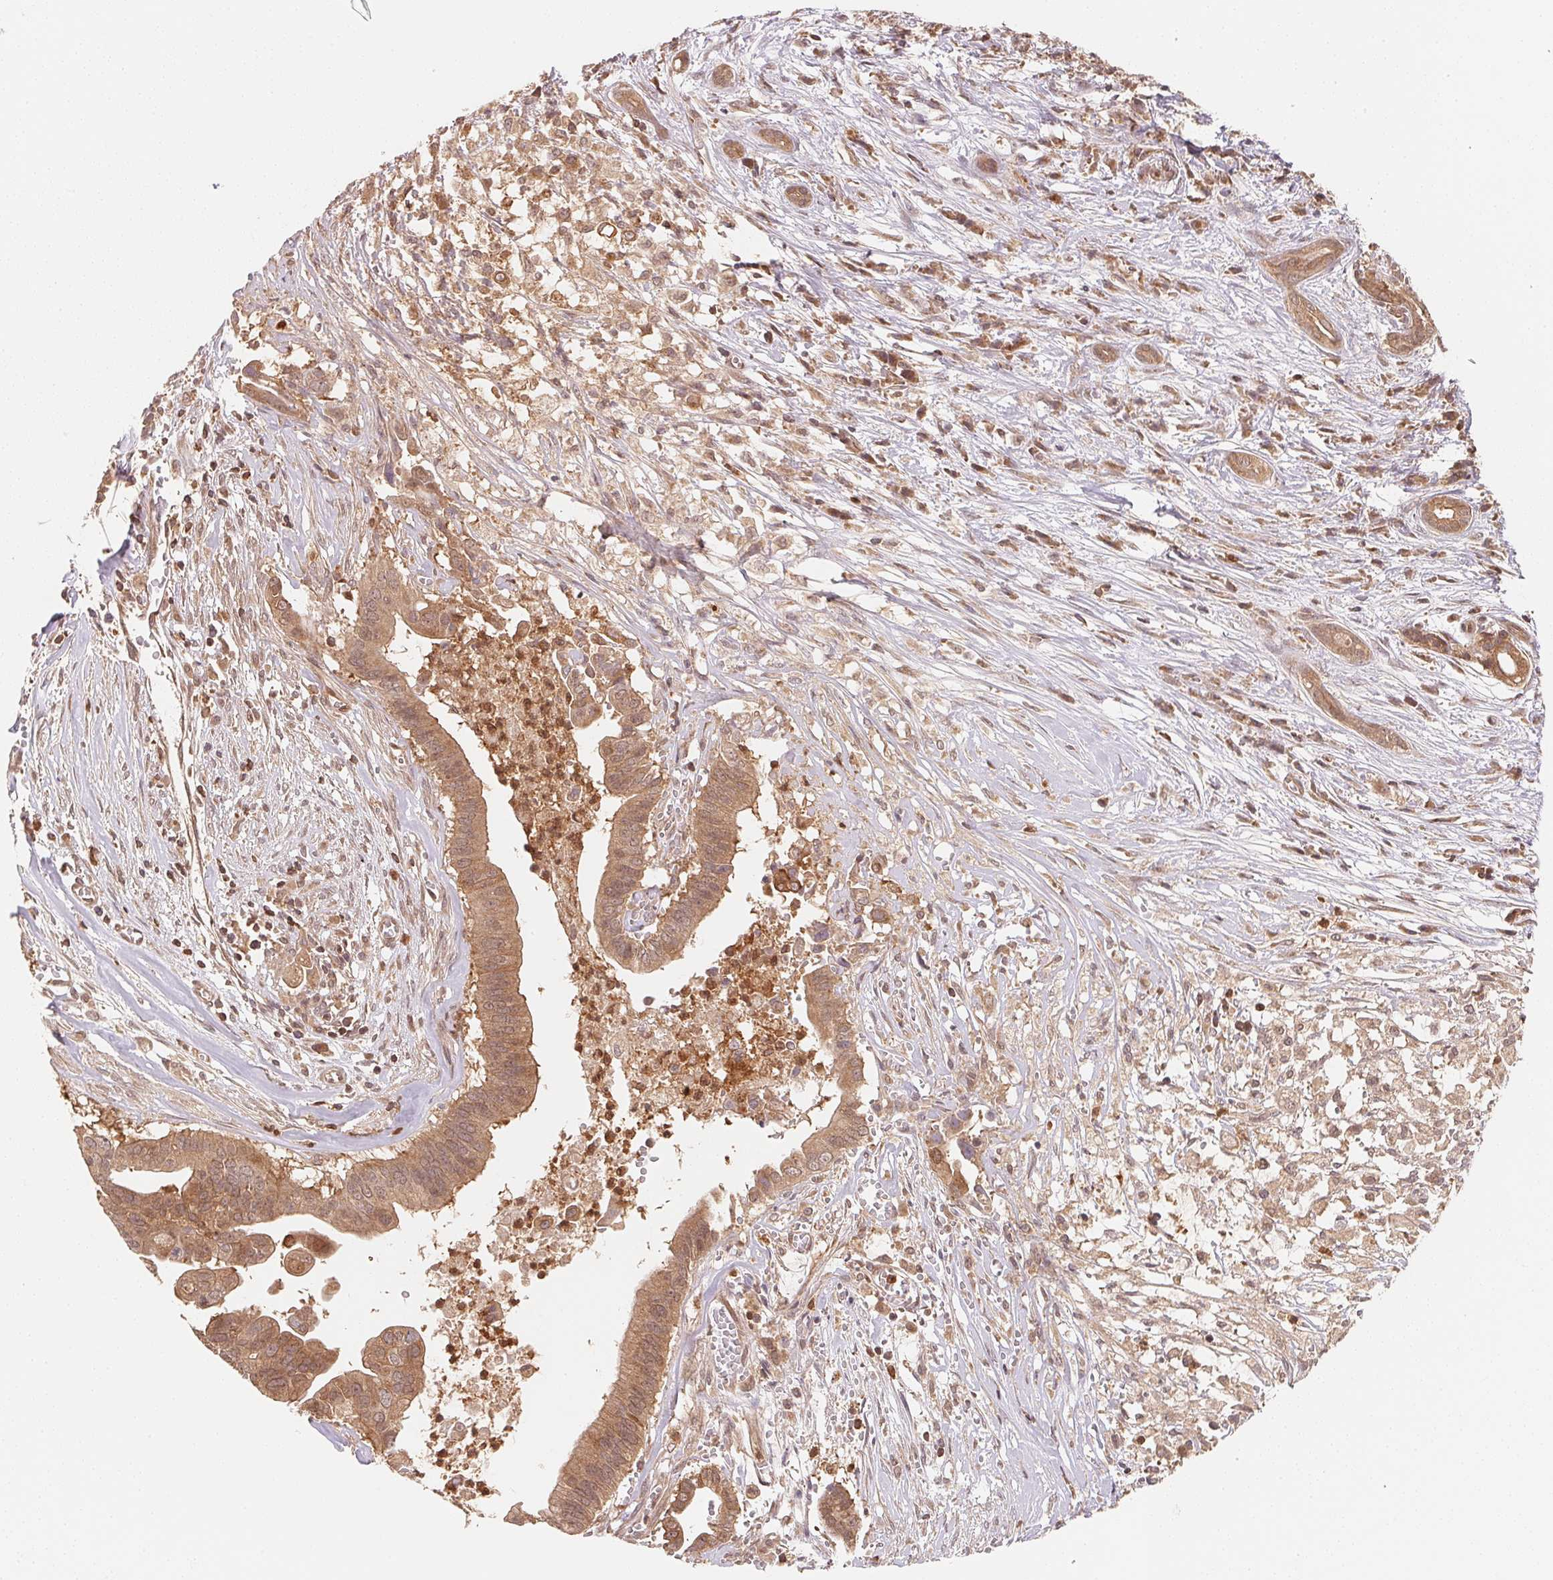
{"staining": {"intensity": "moderate", "quantity": ">75%", "location": "cytoplasmic/membranous"}, "tissue": "pancreatic cancer", "cell_type": "Tumor cells", "image_type": "cancer", "snomed": [{"axis": "morphology", "description": "Adenocarcinoma, NOS"}, {"axis": "topography", "description": "Pancreas"}], "caption": "DAB (3,3'-diaminobenzidine) immunohistochemical staining of human pancreatic adenocarcinoma exhibits moderate cytoplasmic/membranous protein staining in about >75% of tumor cells. Ihc stains the protein of interest in brown and the nuclei are stained blue.", "gene": "CCDC102B", "patient": {"sex": "male", "age": 61}}